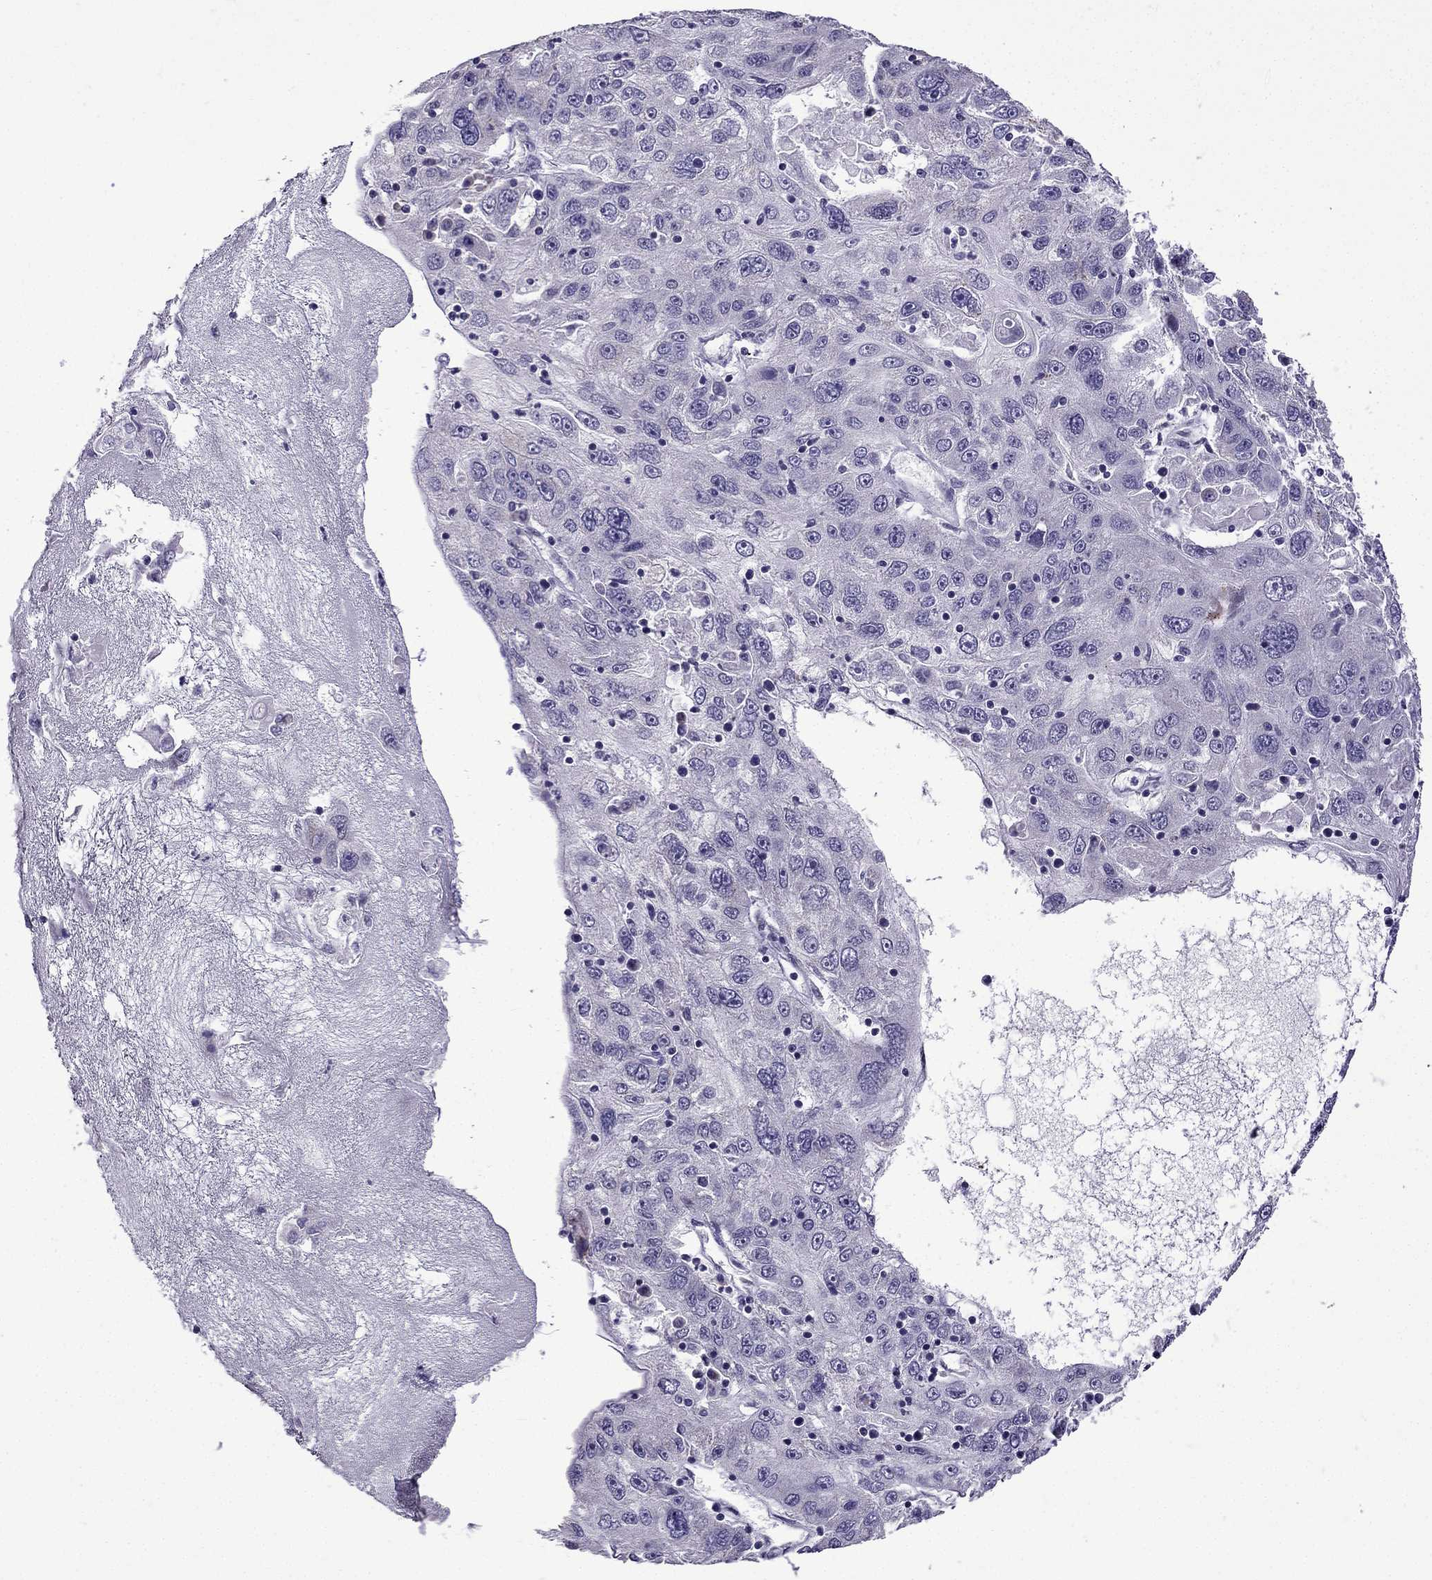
{"staining": {"intensity": "negative", "quantity": "none", "location": "none"}, "tissue": "stomach cancer", "cell_type": "Tumor cells", "image_type": "cancer", "snomed": [{"axis": "morphology", "description": "Adenocarcinoma, NOS"}, {"axis": "topography", "description": "Stomach"}], "caption": "This is an immunohistochemistry (IHC) image of human adenocarcinoma (stomach). There is no positivity in tumor cells.", "gene": "TTN", "patient": {"sex": "male", "age": 56}}